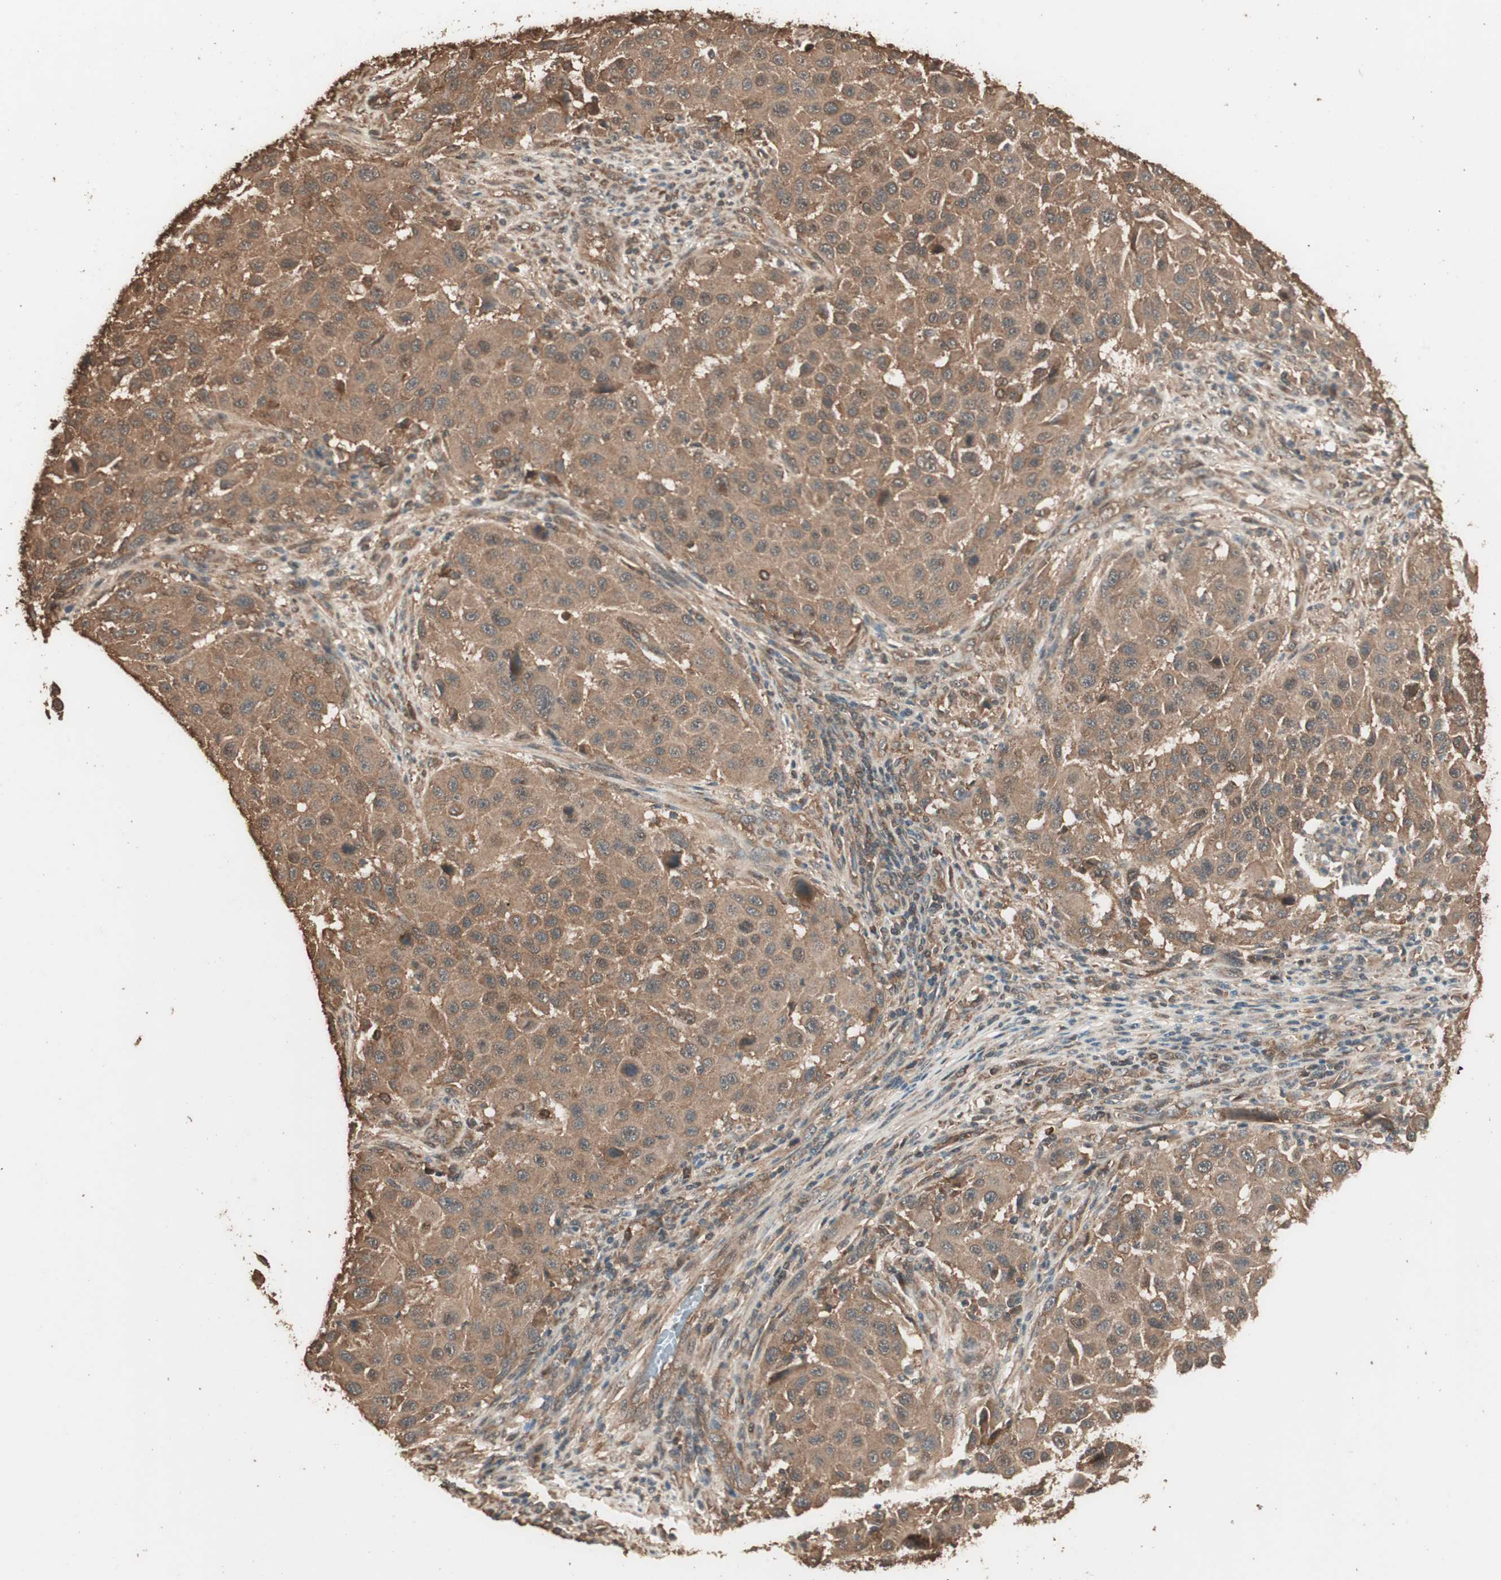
{"staining": {"intensity": "moderate", "quantity": ">75%", "location": "cytoplasmic/membranous"}, "tissue": "melanoma", "cell_type": "Tumor cells", "image_type": "cancer", "snomed": [{"axis": "morphology", "description": "Malignant melanoma, Metastatic site"}, {"axis": "topography", "description": "Lymph node"}], "caption": "This is a histology image of immunohistochemistry (IHC) staining of malignant melanoma (metastatic site), which shows moderate expression in the cytoplasmic/membranous of tumor cells.", "gene": "CCN4", "patient": {"sex": "male", "age": 61}}